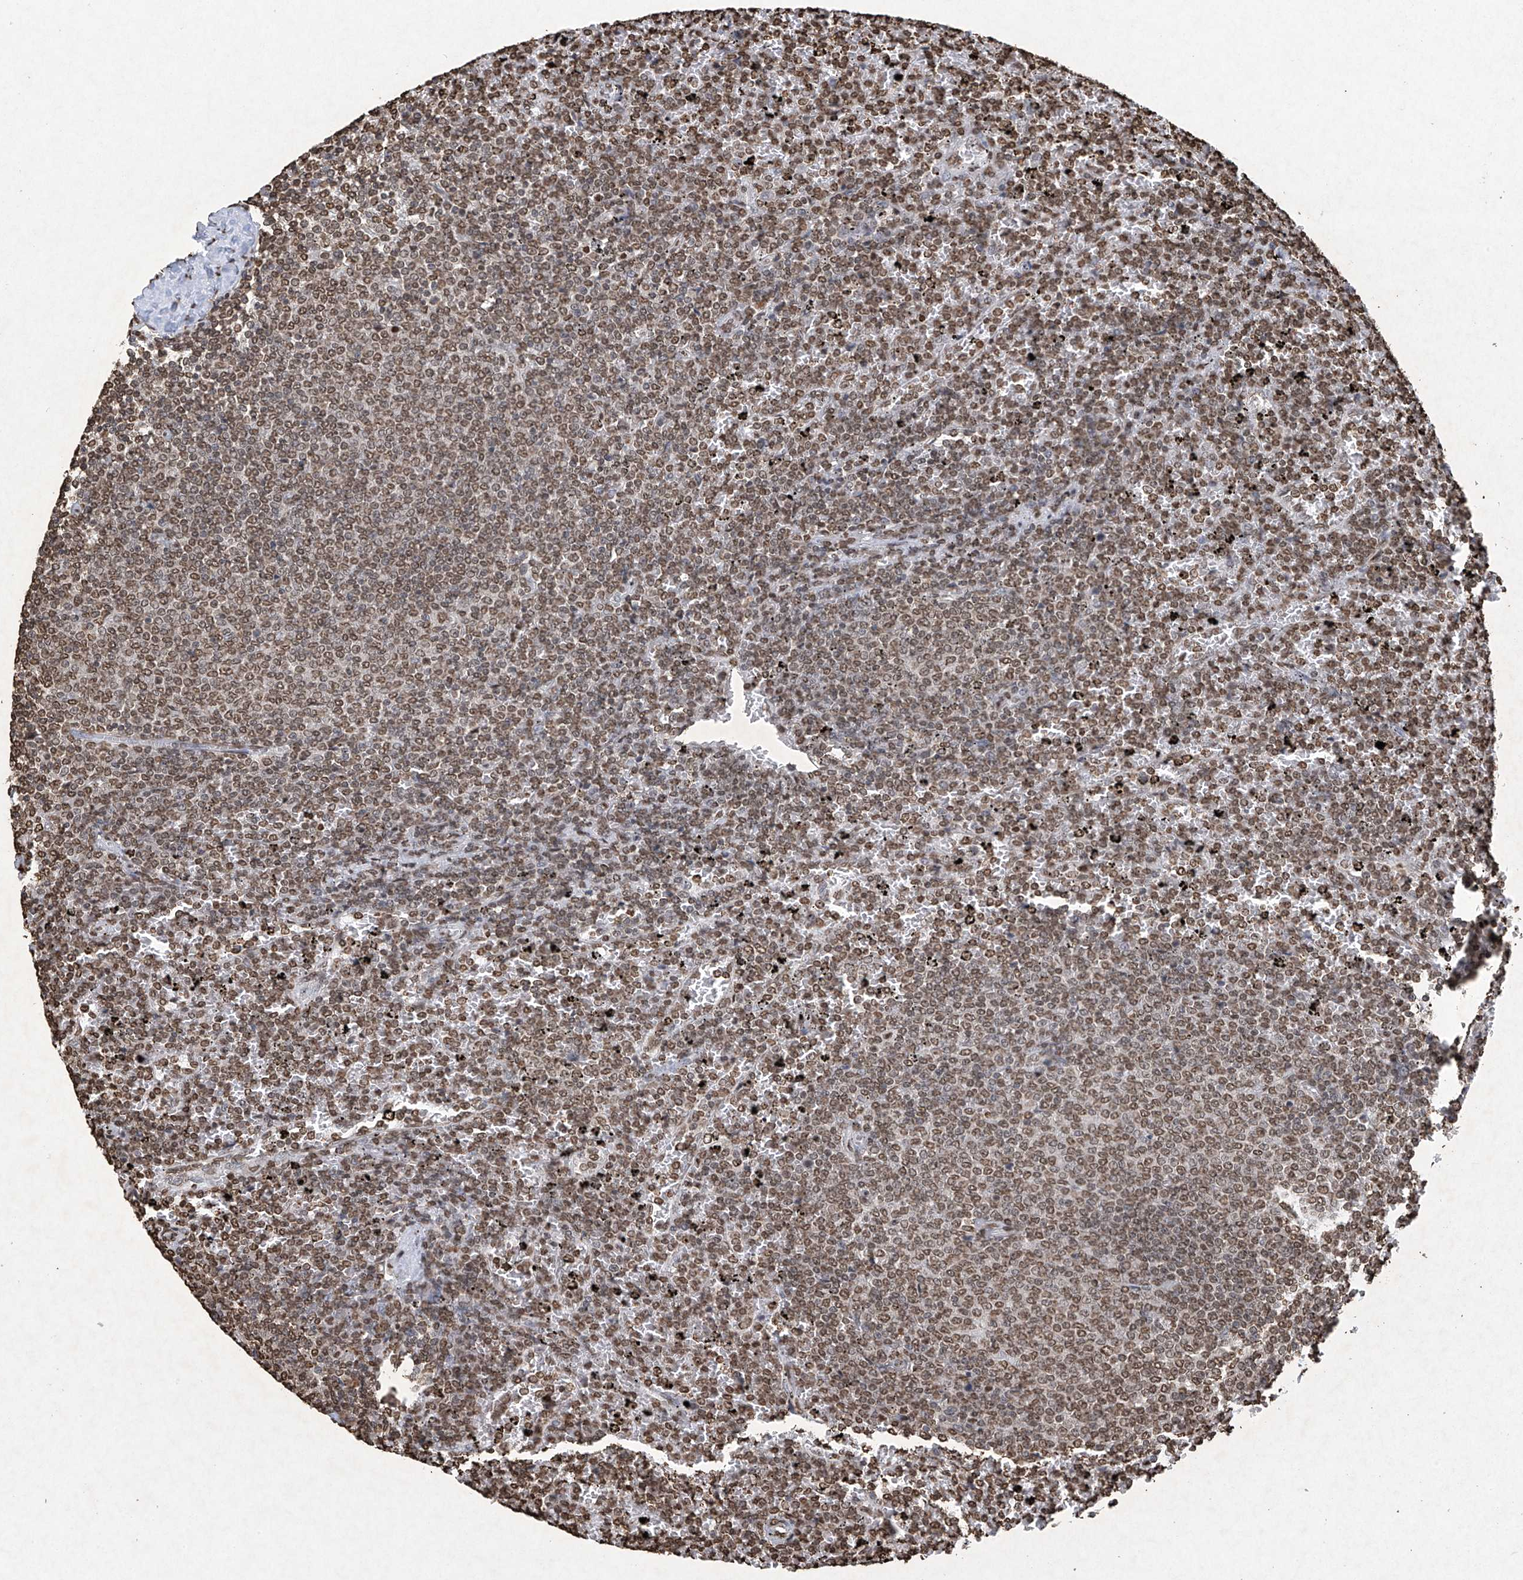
{"staining": {"intensity": "moderate", "quantity": ">75%", "location": "nuclear"}, "tissue": "lymphoma", "cell_type": "Tumor cells", "image_type": "cancer", "snomed": [{"axis": "morphology", "description": "Malignant lymphoma, non-Hodgkin's type, Low grade"}, {"axis": "topography", "description": "Spleen"}], "caption": "Protein expression analysis of human malignant lymphoma, non-Hodgkin's type (low-grade) reveals moderate nuclear positivity in about >75% of tumor cells.", "gene": "H3-3A", "patient": {"sex": "female", "age": 77}}